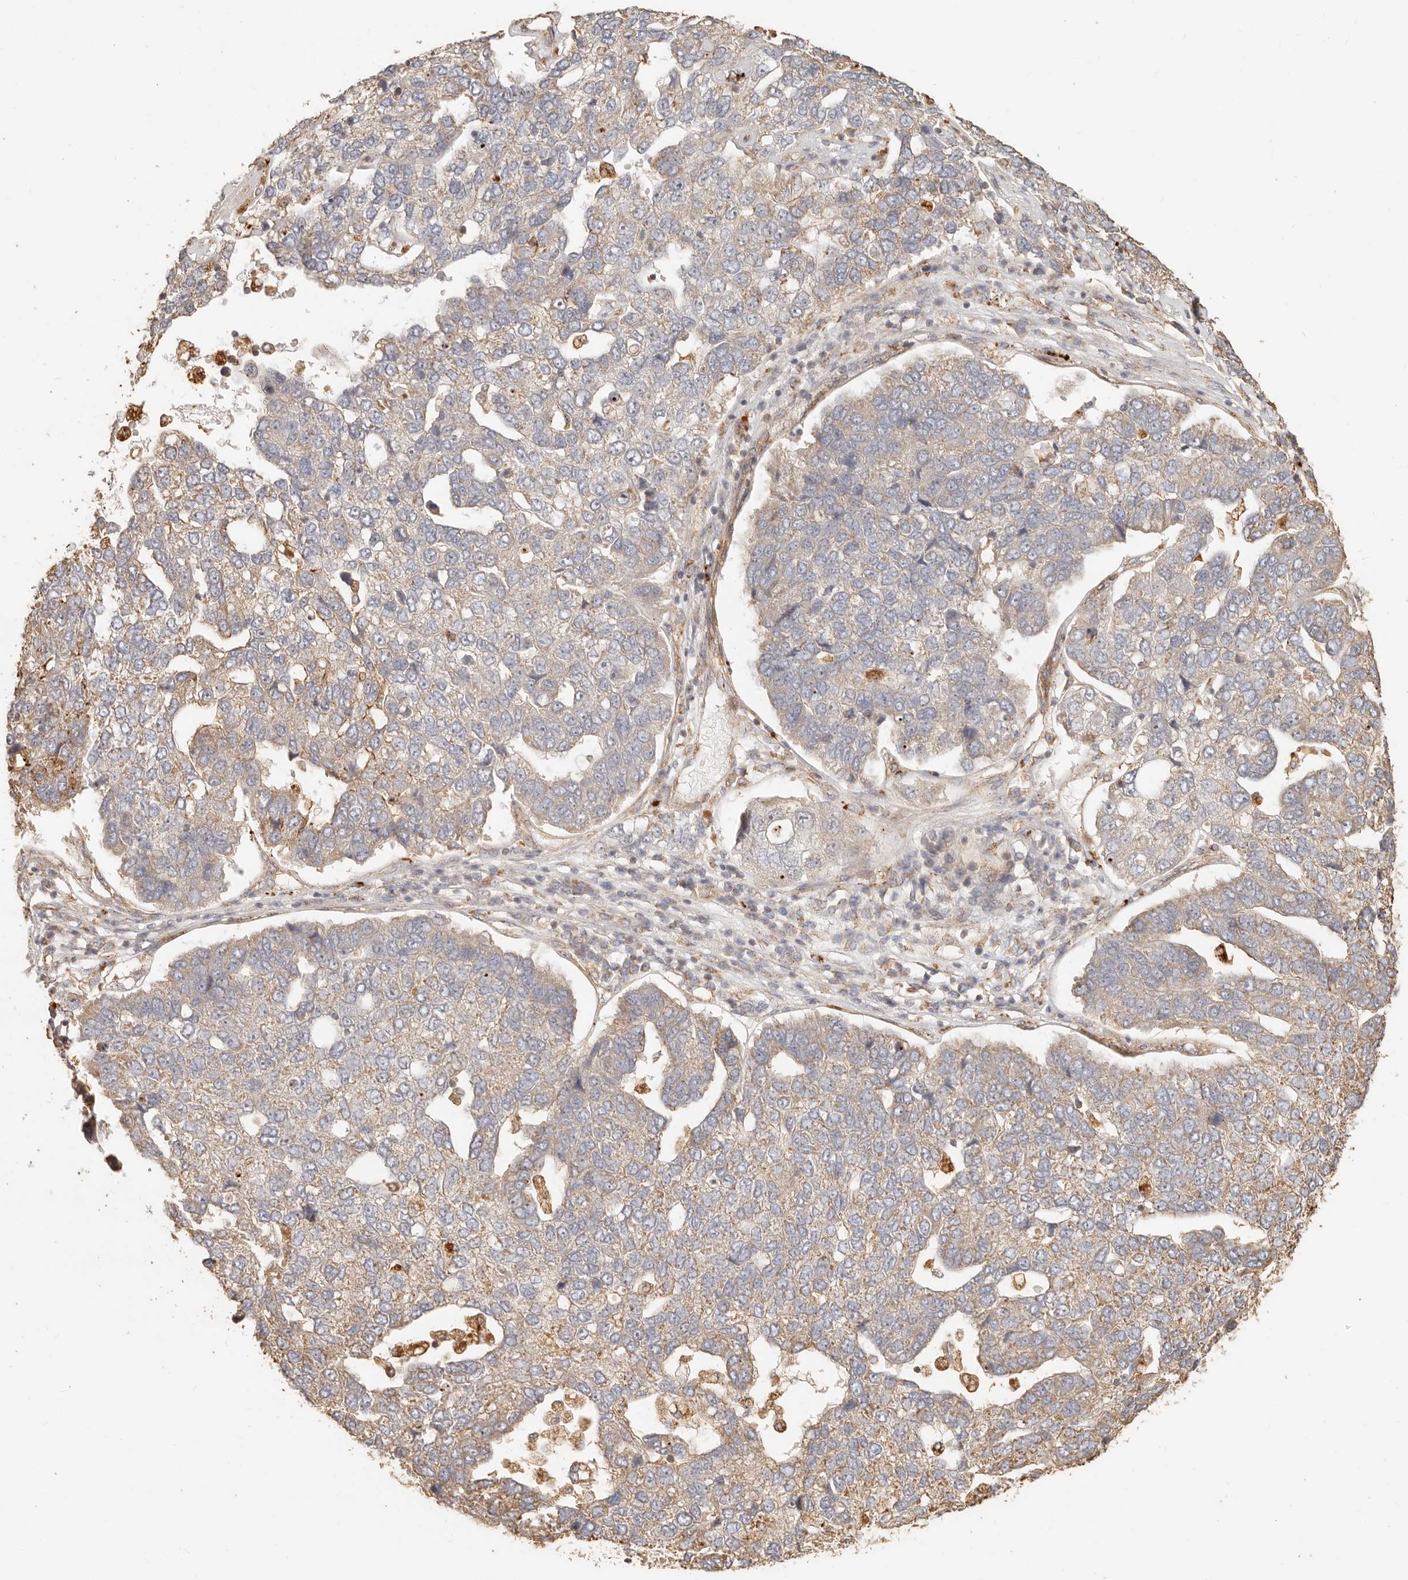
{"staining": {"intensity": "weak", "quantity": "25%-75%", "location": "cytoplasmic/membranous"}, "tissue": "pancreatic cancer", "cell_type": "Tumor cells", "image_type": "cancer", "snomed": [{"axis": "morphology", "description": "Adenocarcinoma, NOS"}, {"axis": "topography", "description": "Pancreas"}], "caption": "Tumor cells exhibit weak cytoplasmic/membranous staining in about 25%-75% of cells in pancreatic cancer.", "gene": "PTPN22", "patient": {"sex": "female", "age": 61}}